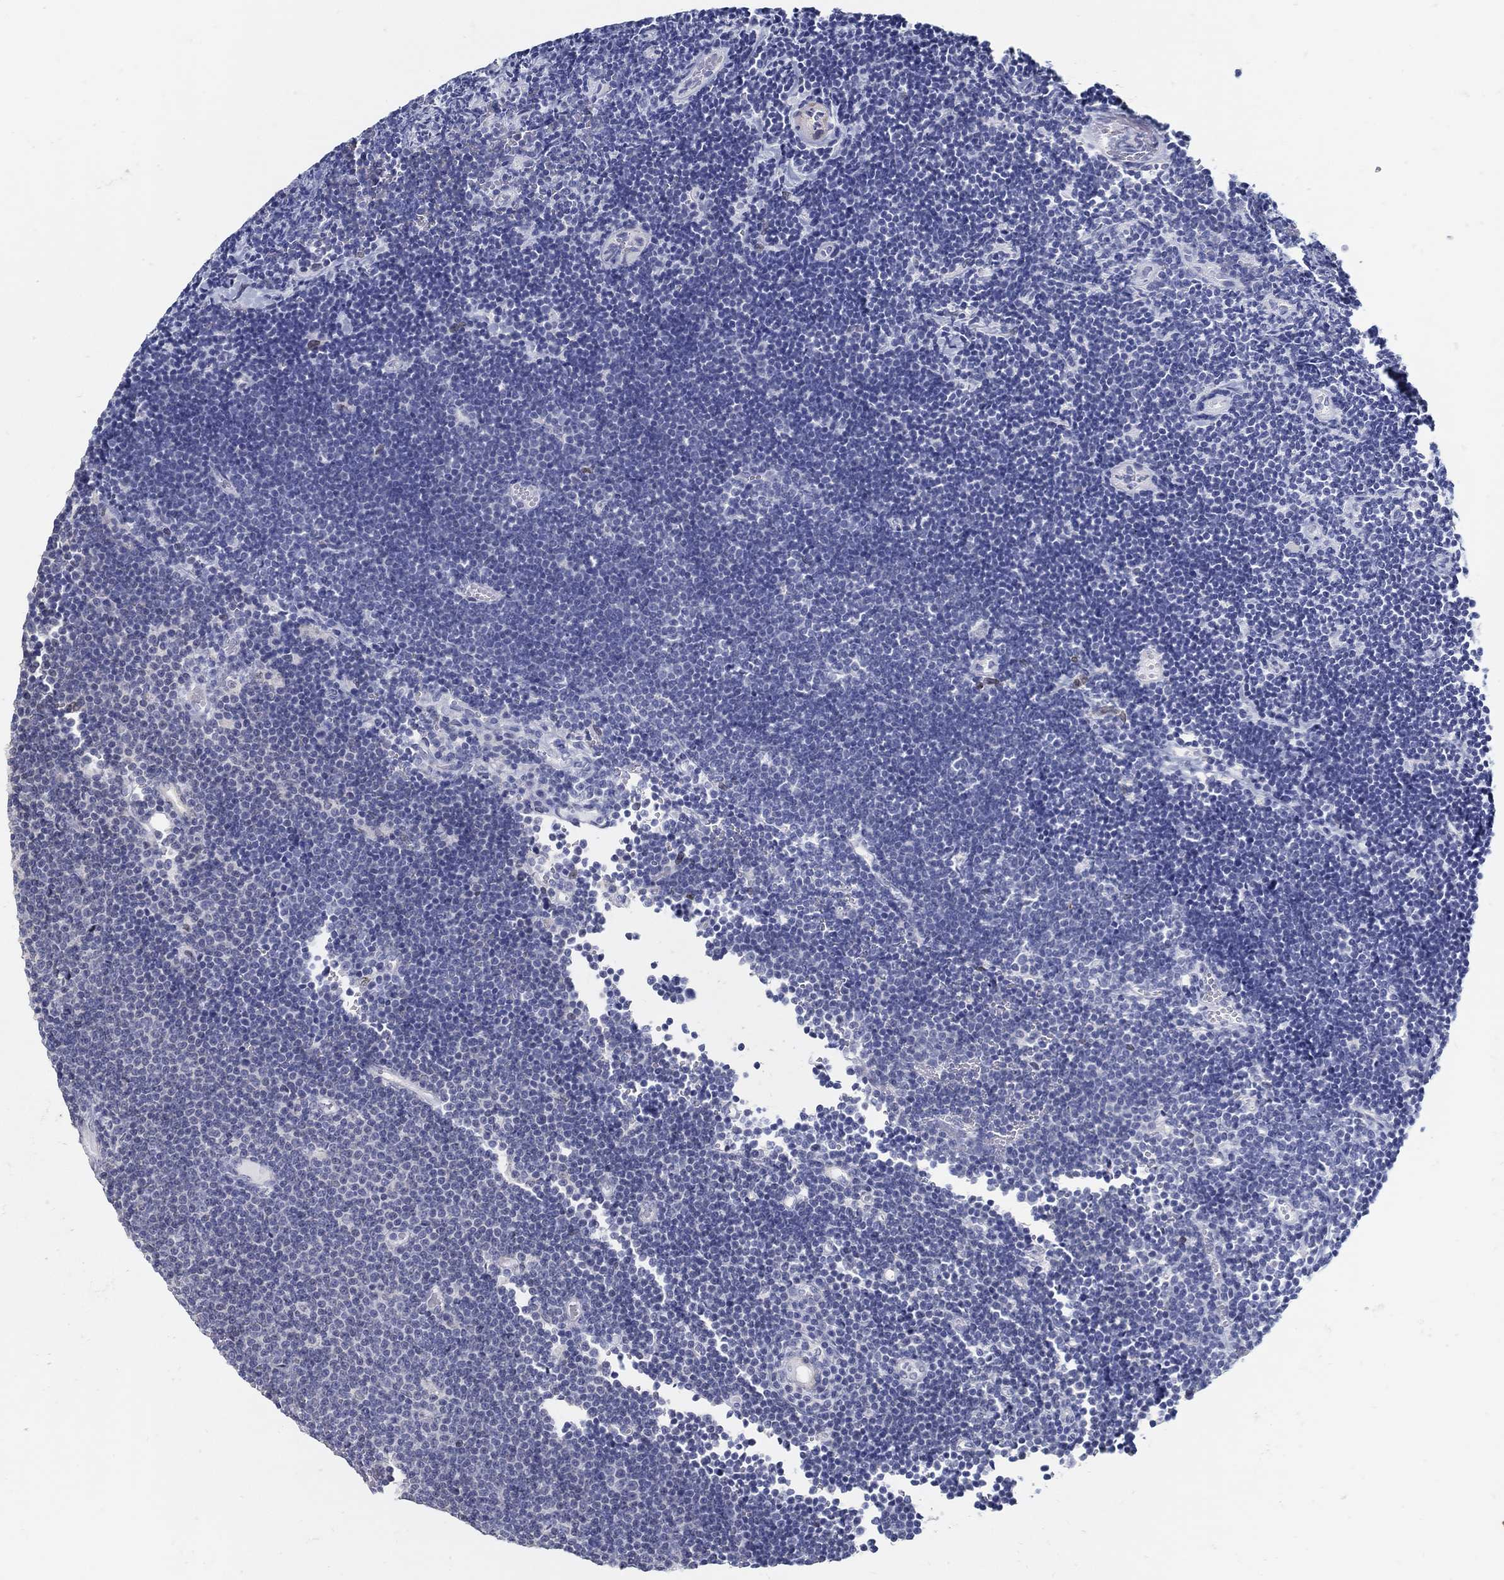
{"staining": {"intensity": "negative", "quantity": "none", "location": "none"}, "tissue": "lymphoma", "cell_type": "Tumor cells", "image_type": "cancer", "snomed": [{"axis": "morphology", "description": "Malignant lymphoma, non-Hodgkin's type, Low grade"}, {"axis": "topography", "description": "Brain"}], "caption": "An image of human malignant lymphoma, non-Hodgkin's type (low-grade) is negative for staining in tumor cells.", "gene": "USP29", "patient": {"sex": "female", "age": 66}}